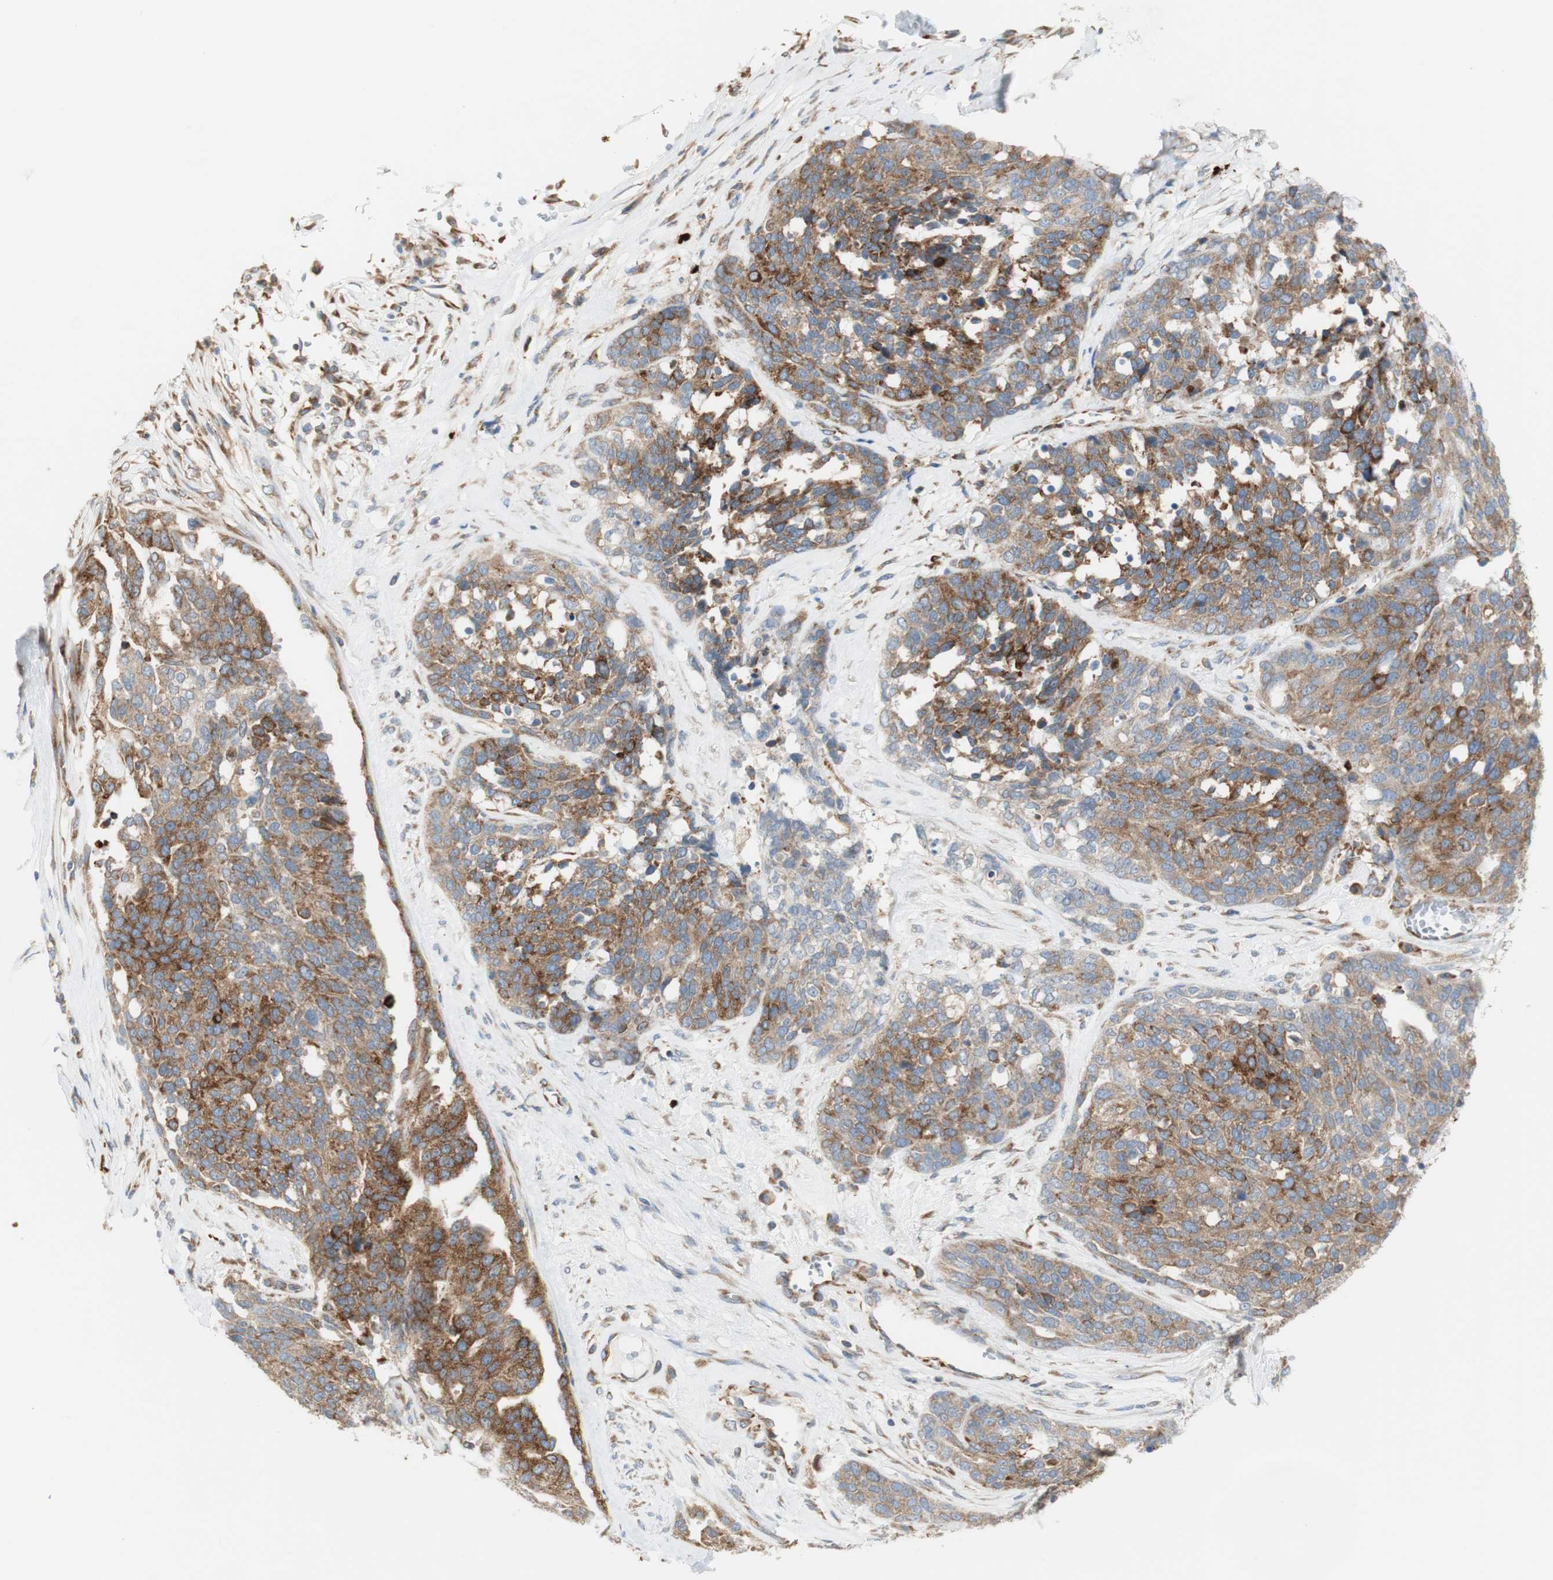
{"staining": {"intensity": "moderate", "quantity": ">75%", "location": "cytoplasmic/membranous"}, "tissue": "ovarian cancer", "cell_type": "Tumor cells", "image_type": "cancer", "snomed": [{"axis": "morphology", "description": "Cystadenocarcinoma, serous, NOS"}, {"axis": "topography", "description": "Ovary"}], "caption": "Human serous cystadenocarcinoma (ovarian) stained with a protein marker reveals moderate staining in tumor cells.", "gene": "MANF", "patient": {"sex": "female", "age": 44}}